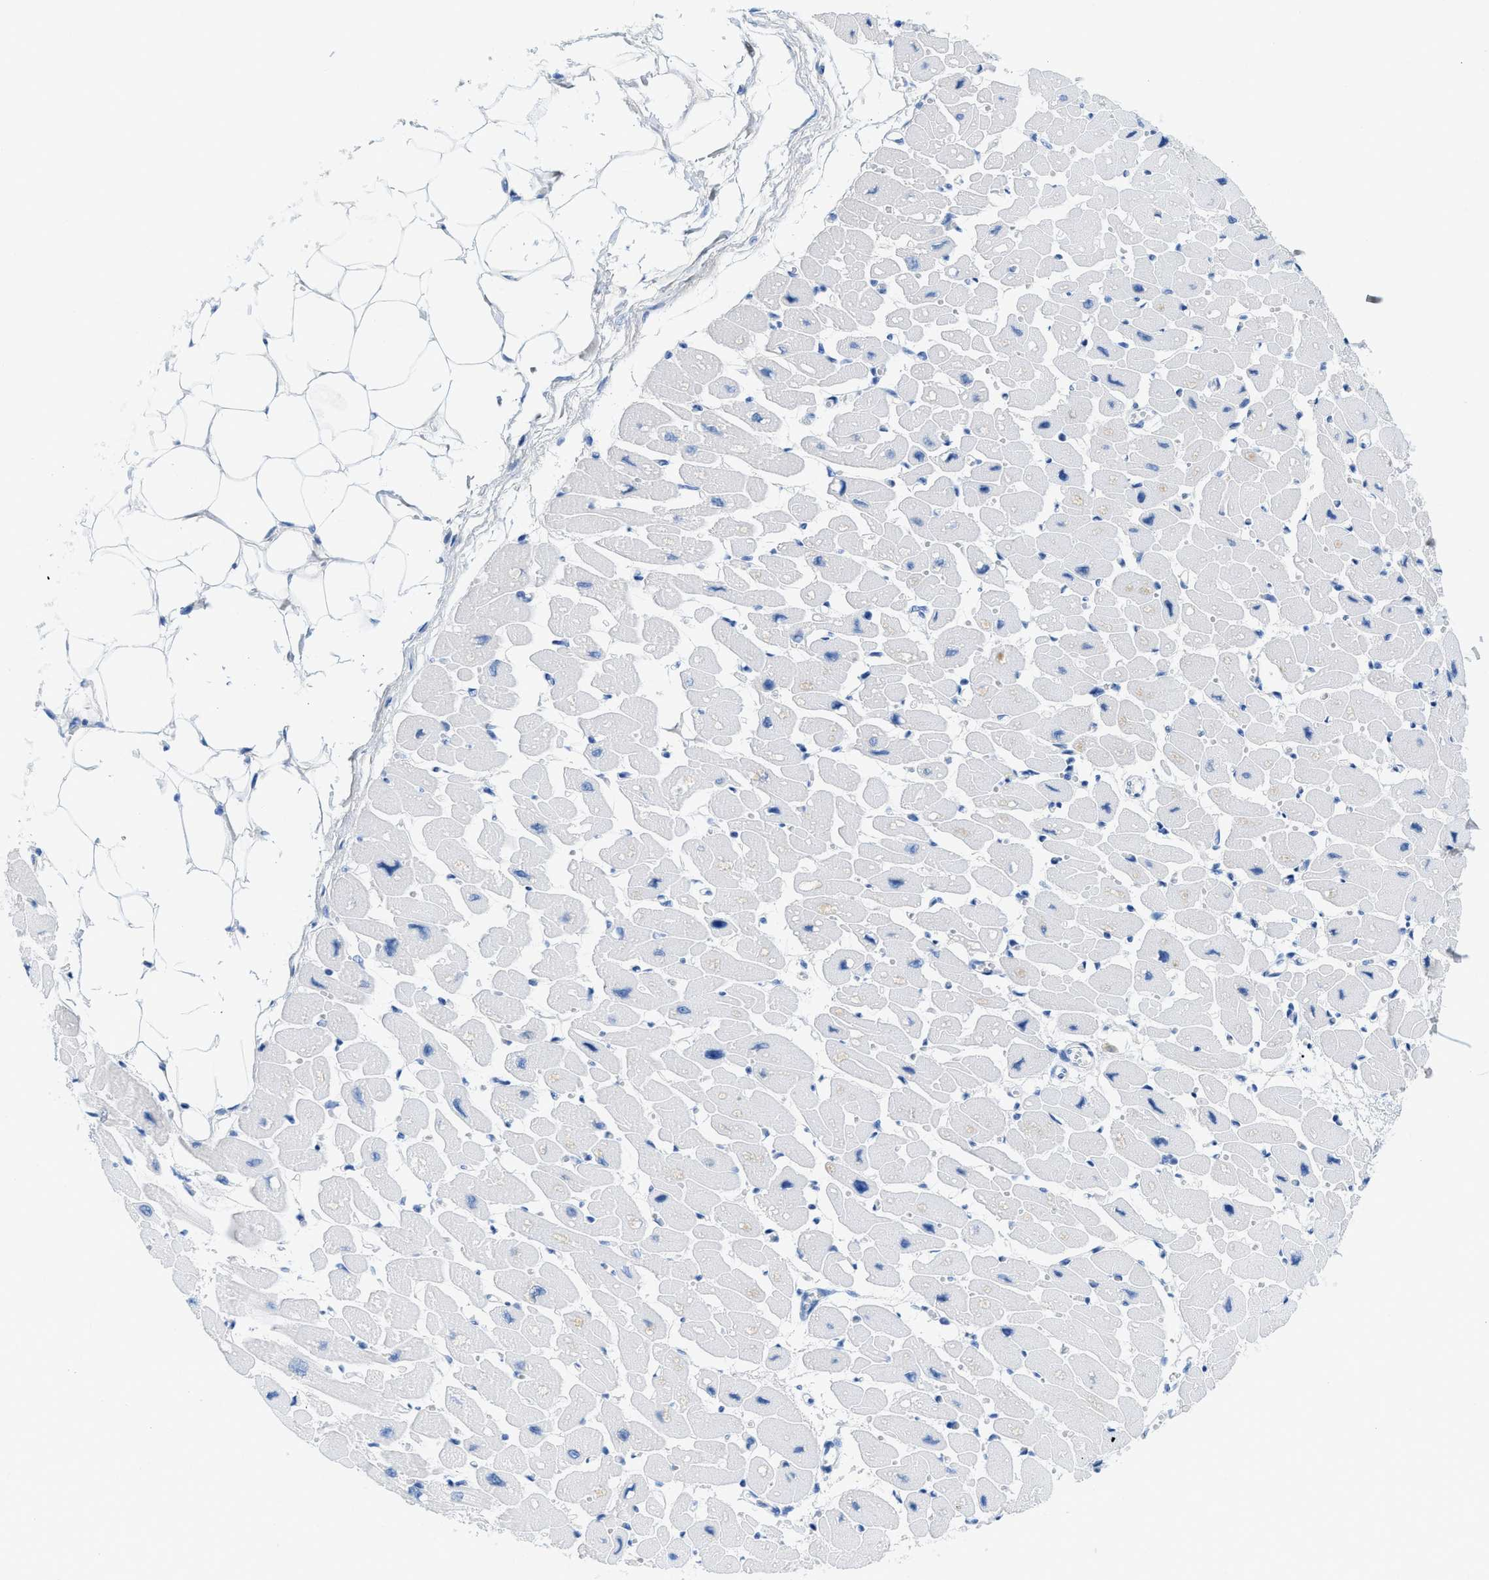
{"staining": {"intensity": "negative", "quantity": "none", "location": "none"}, "tissue": "heart muscle", "cell_type": "Cardiomyocytes", "image_type": "normal", "snomed": [{"axis": "morphology", "description": "Normal tissue, NOS"}, {"axis": "topography", "description": "Heart"}], "caption": "Cardiomyocytes are negative for brown protein staining in normal heart muscle. Brightfield microscopy of immunohistochemistry stained with DAB (3,3'-diaminobenzidine) (brown) and hematoxylin (blue), captured at high magnification.", "gene": "COL3A1", "patient": {"sex": "female", "age": 54}}